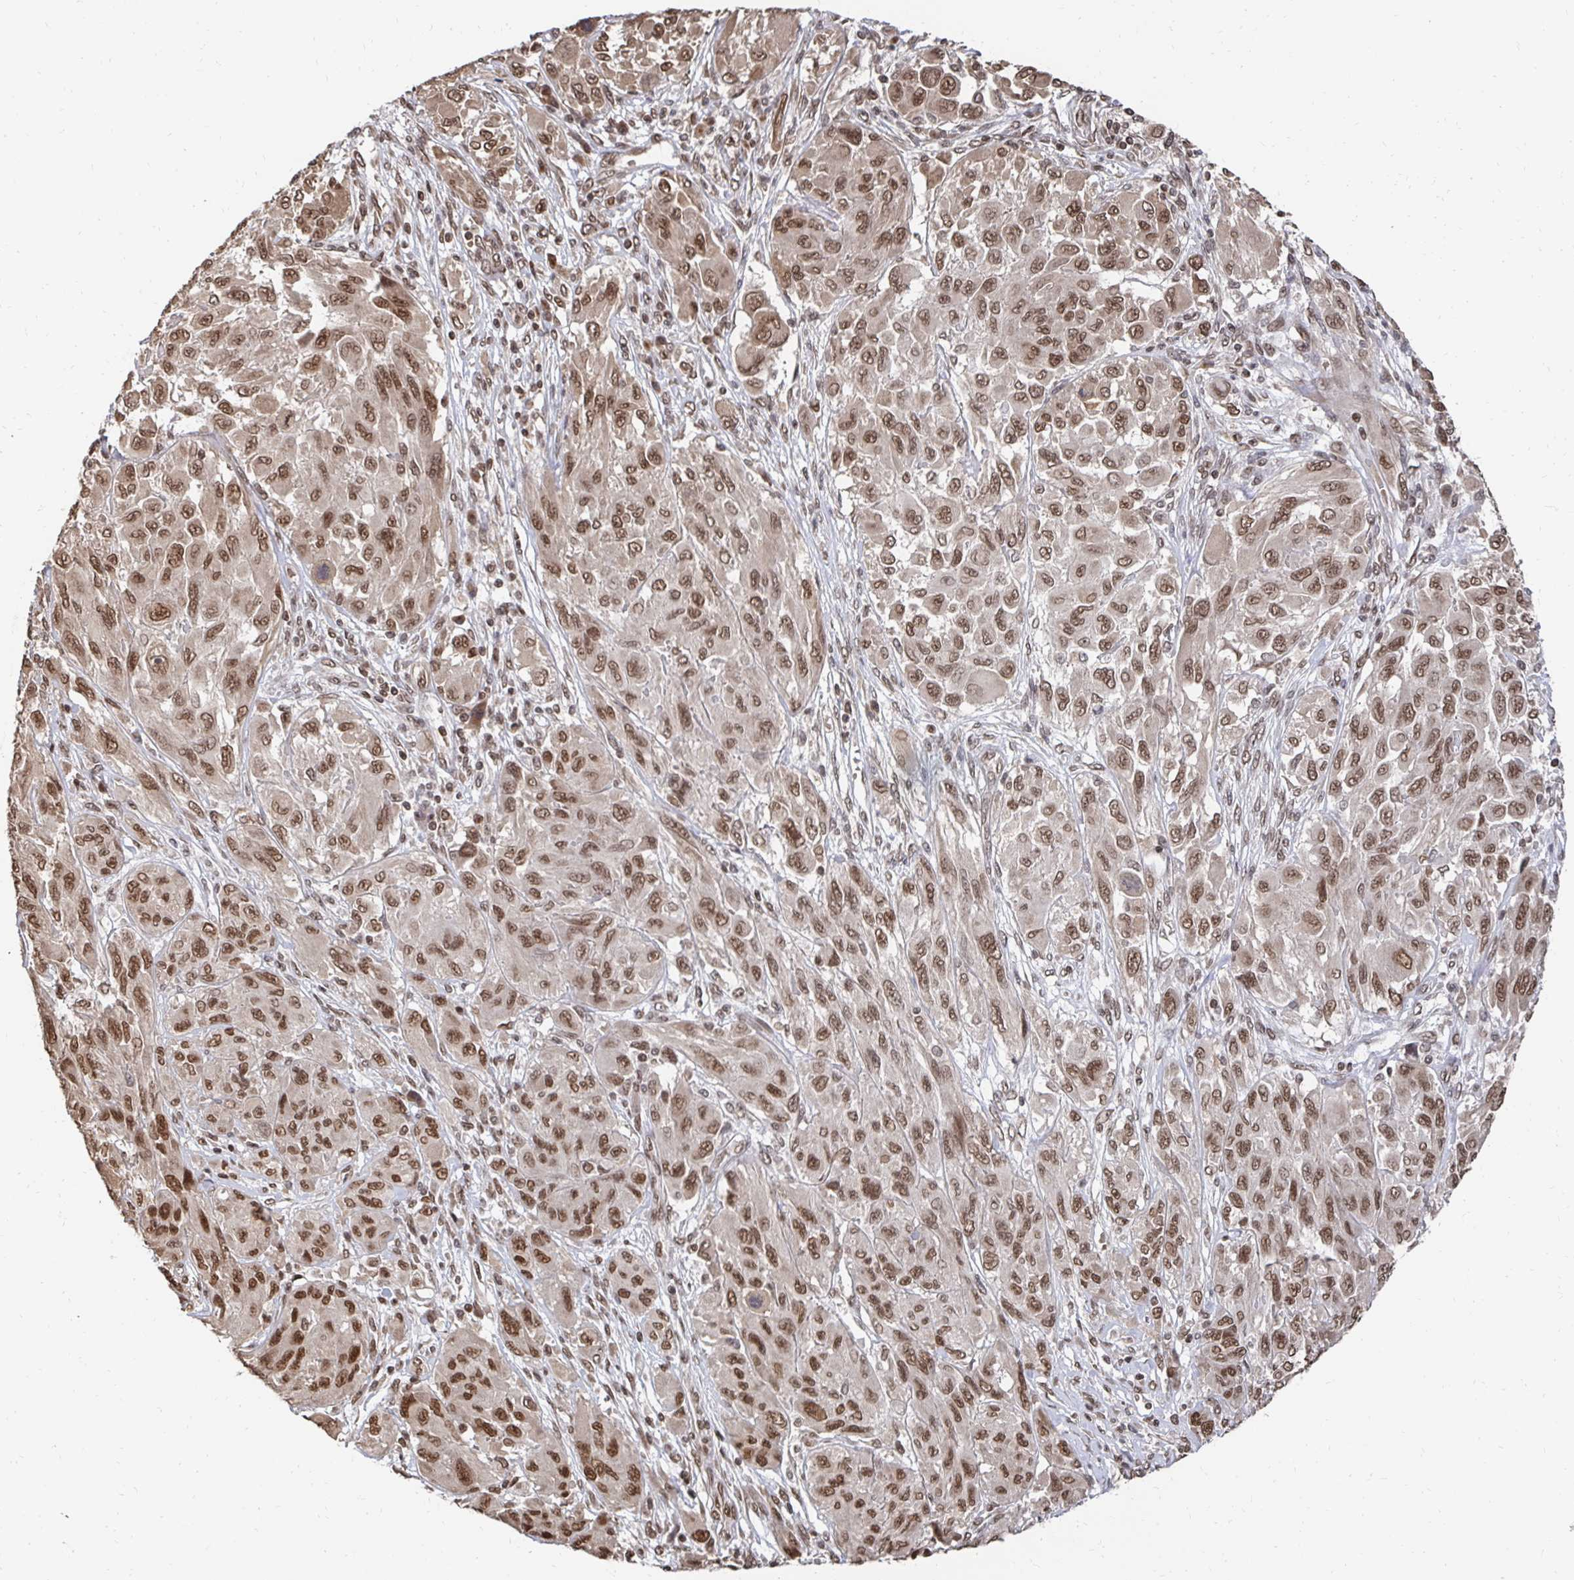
{"staining": {"intensity": "moderate", "quantity": ">75%", "location": "nuclear"}, "tissue": "melanoma", "cell_type": "Tumor cells", "image_type": "cancer", "snomed": [{"axis": "morphology", "description": "Malignant melanoma, NOS"}, {"axis": "topography", "description": "Skin"}], "caption": "IHC of human melanoma demonstrates medium levels of moderate nuclear staining in about >75% of tumor cells.", "gene": "GTF3C6", "patient": {"sex": "female", "age": 91}}